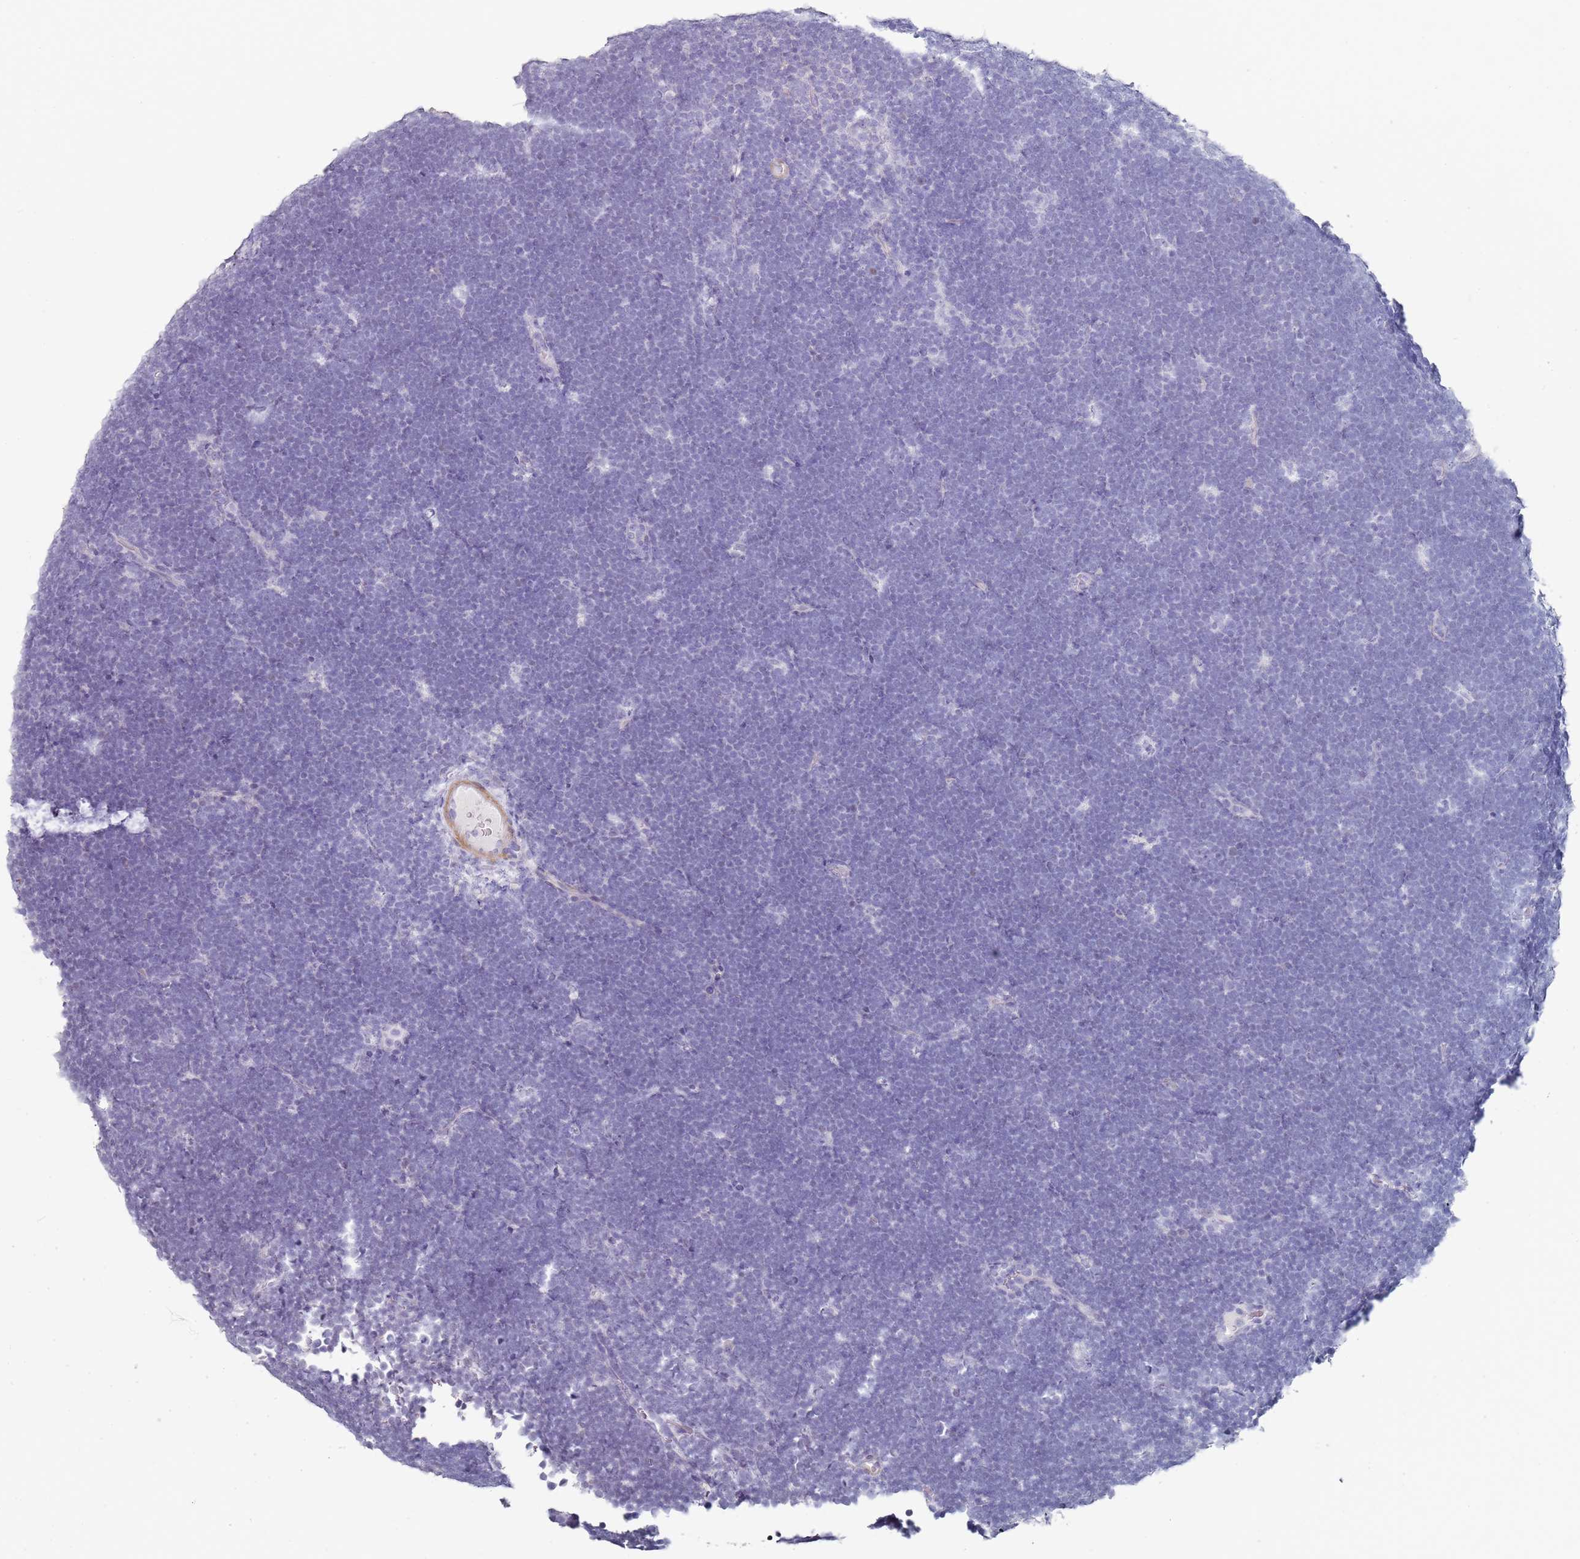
{"staining": {"intensity": "negative", "quantity": "none", "location": "none"}, "tissue": "lymphoma", "cell_type": "Tumor cells", "image_type": "cancer", "snomed": [{"axis": "morphology", "description": "Malignant lymphoma, non-Hodgkin's type, High grade"}, {"axis": "topography", "description": "Lymph node"}], "caption": "A high-resolution micrograph shows IHC staining of malignant lymphoma, non-Hodgkin's type (high-grade), which shows no significant staining in tumor cells. (Stains: DAB IHC with hematoxylin counter stain, Microscopy: brightfield microscopy at high magnification).", "gene": "DNAH11", "patient": {"sex": "male", "age": 13}}